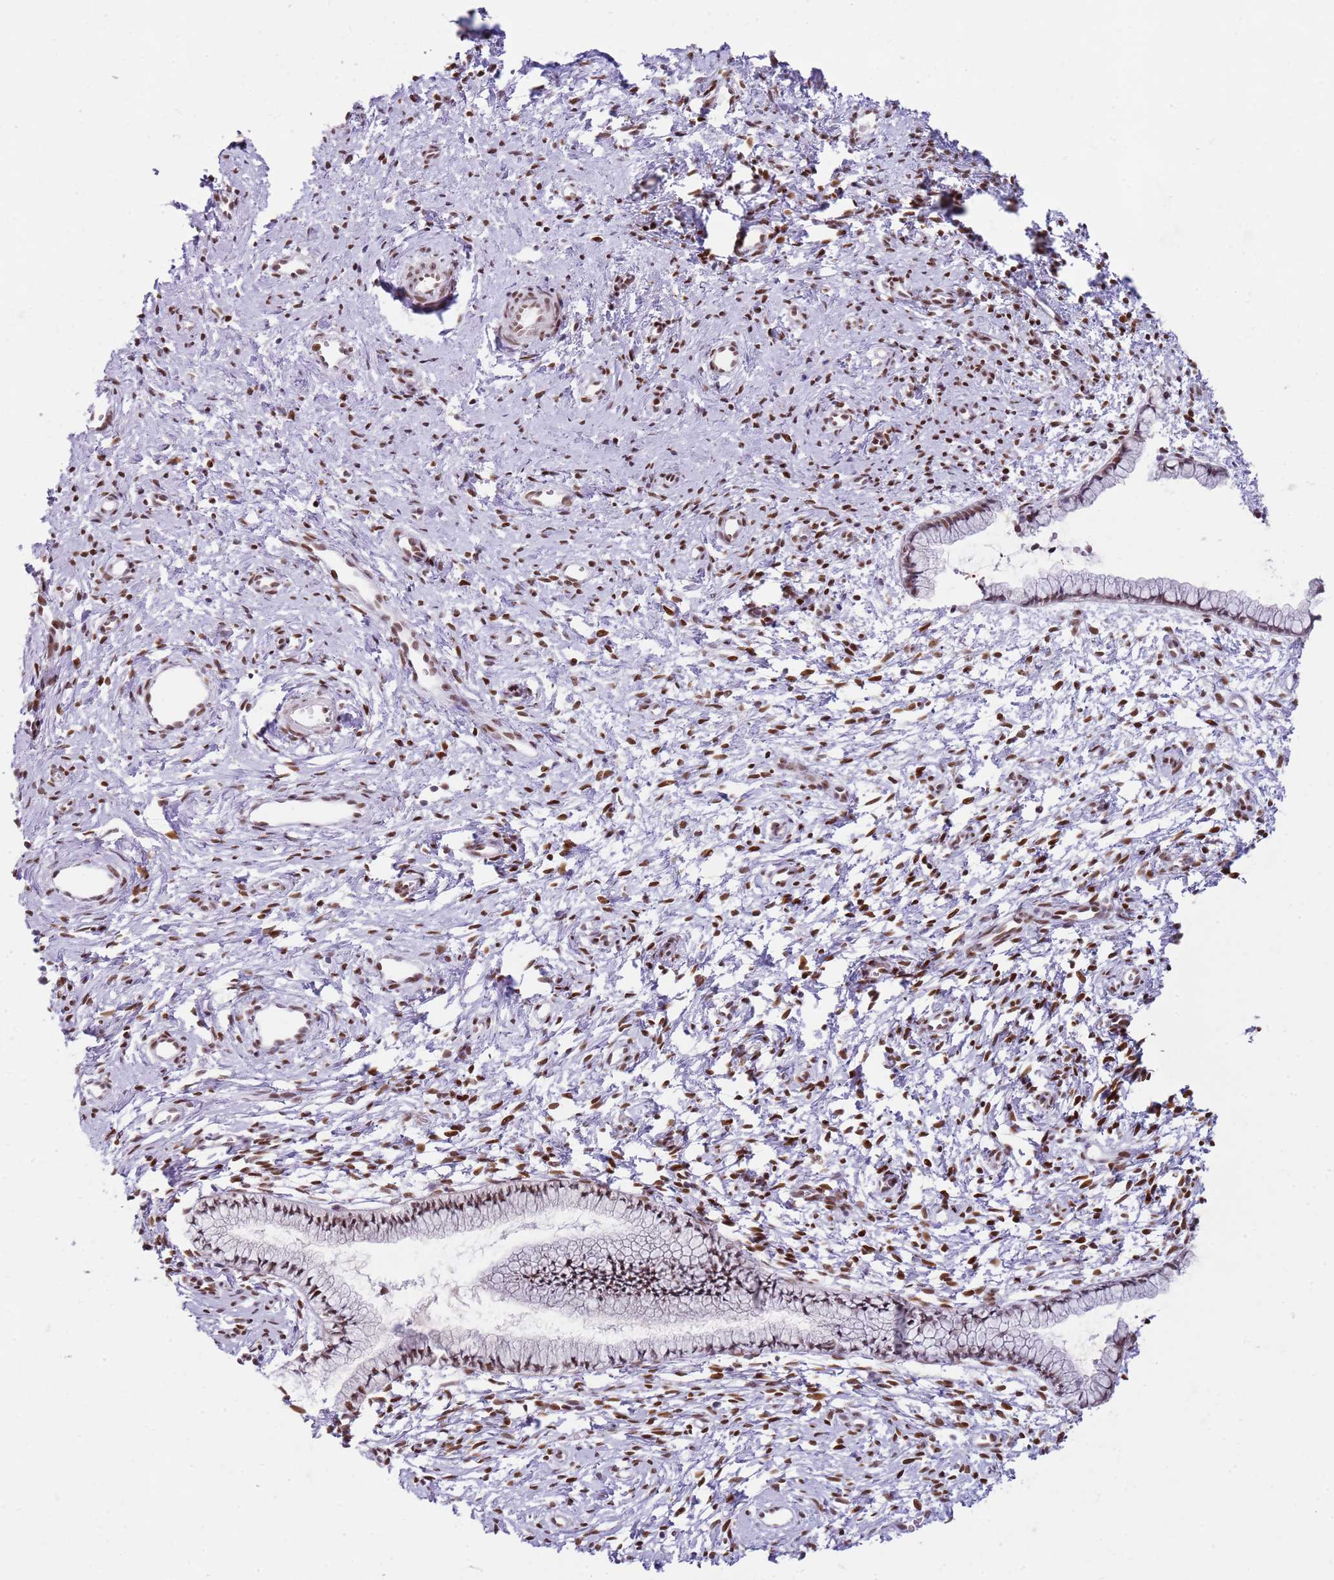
{"staining": {"intensity": "moderate", "quantity": ">75%", "location": "nuclear"}, "tissue": "cervix", "cell_type": "Glandular cells", "image_type": "normal", "snomed": [{"axis": "morphology", "description": "Normal tissue, NOS"}, {"axis": "topography", "description": "Cervix"}], "caption": "Cervix stained with immunohistochemistry (IHC) shows moderate nuclear positivity in approximately >75% of glandular cells.", "gene": "PHC2", "patient": {"sex": "female", "age": 57}}